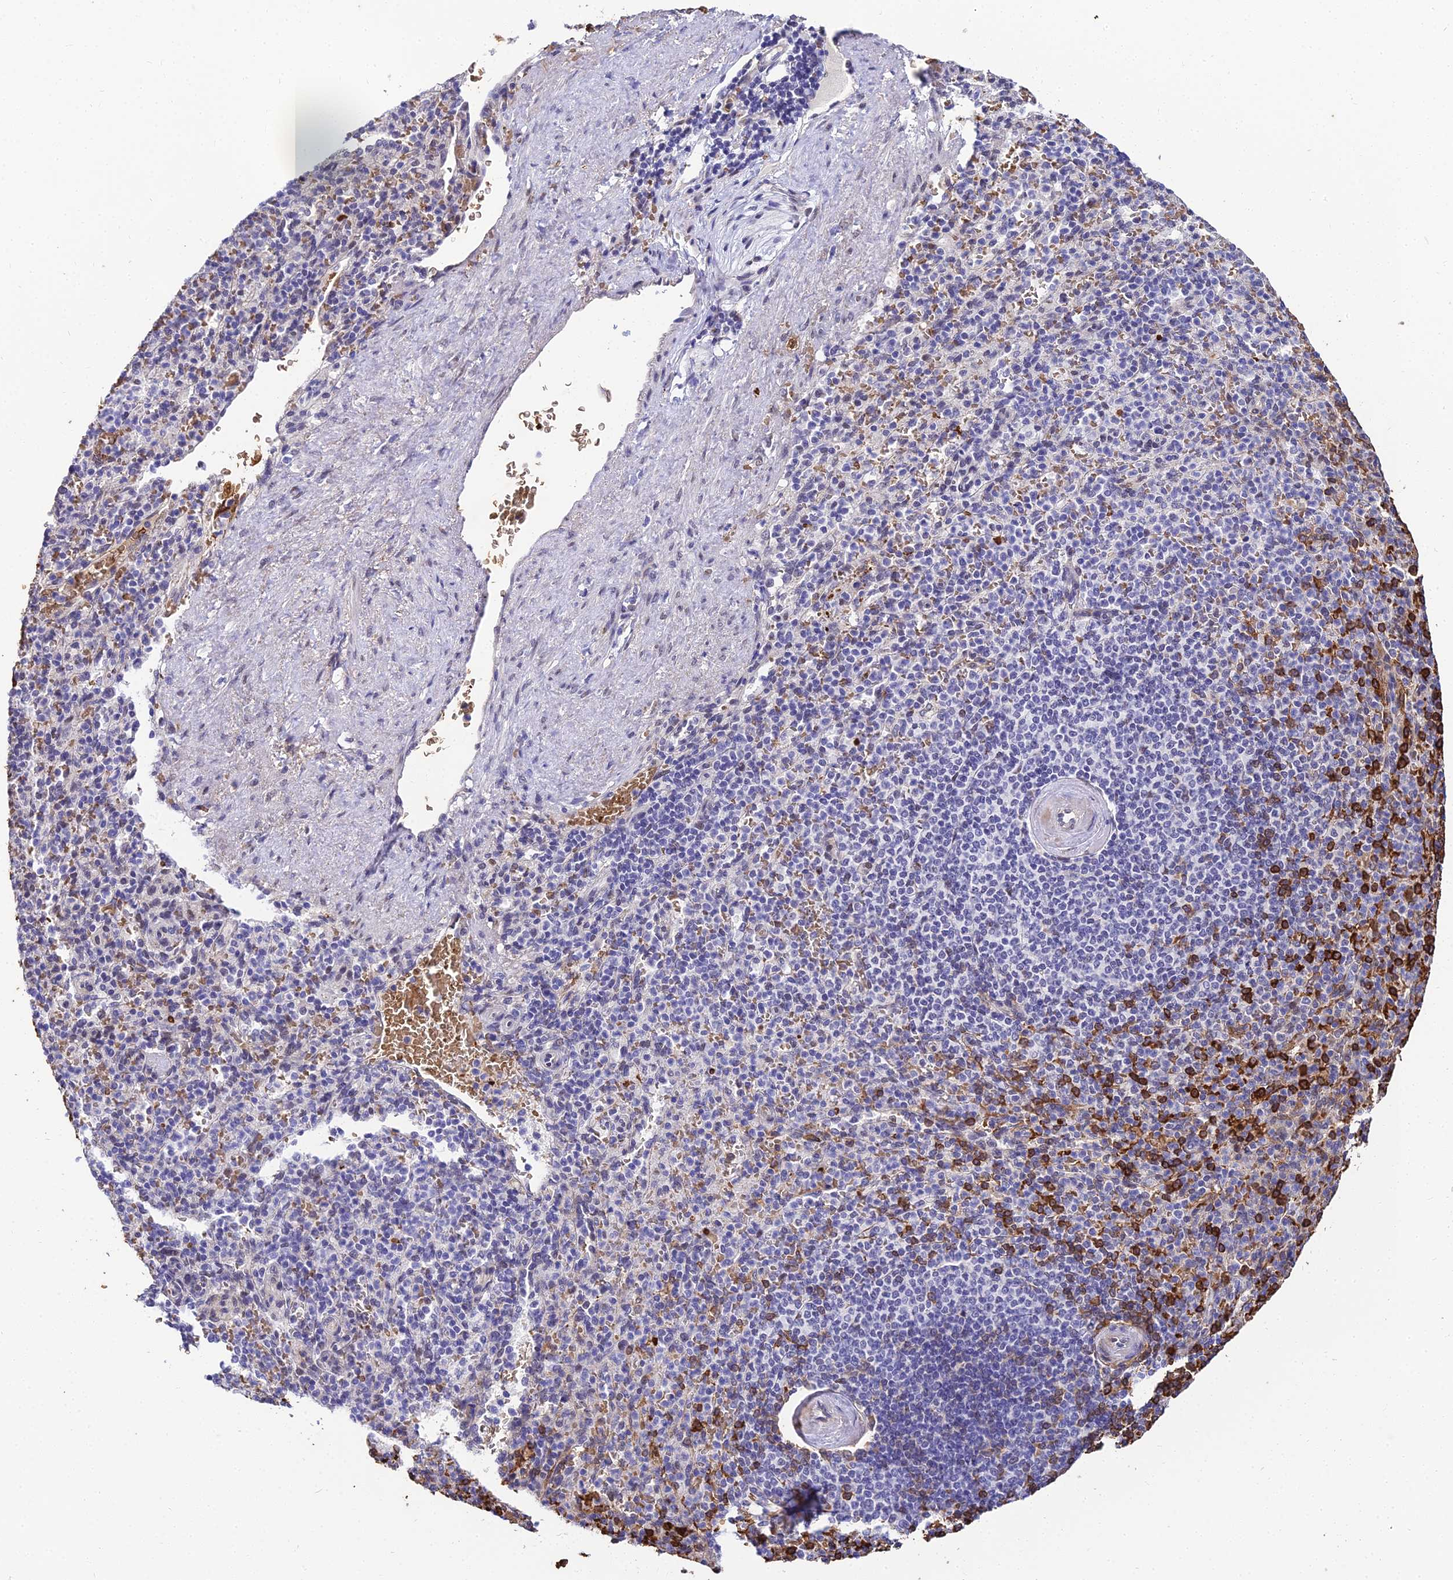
{"staining": {"intensity": "strong", "quantity": "25%-75%", "location": "cytoplasmic/membranous"}, "tissue": "spleen", "cell_type": "Cells in red pulp", "image_type": "normal", "snomed": [{"axis": "morphology", "description": "Normal tissue, NOS"}, {"axis": "topography", "description": "Spleen"}], "caption": "Immunohistochemistry (IHC) image of normal human spleen stained for a protein (brown), which displays high levels of strong cytoplasmic/membranous staining in approximately 25%-75% of cells in red pulp.", "gene": "BCL9", "patient": {"sex": "female", "age": 74}}